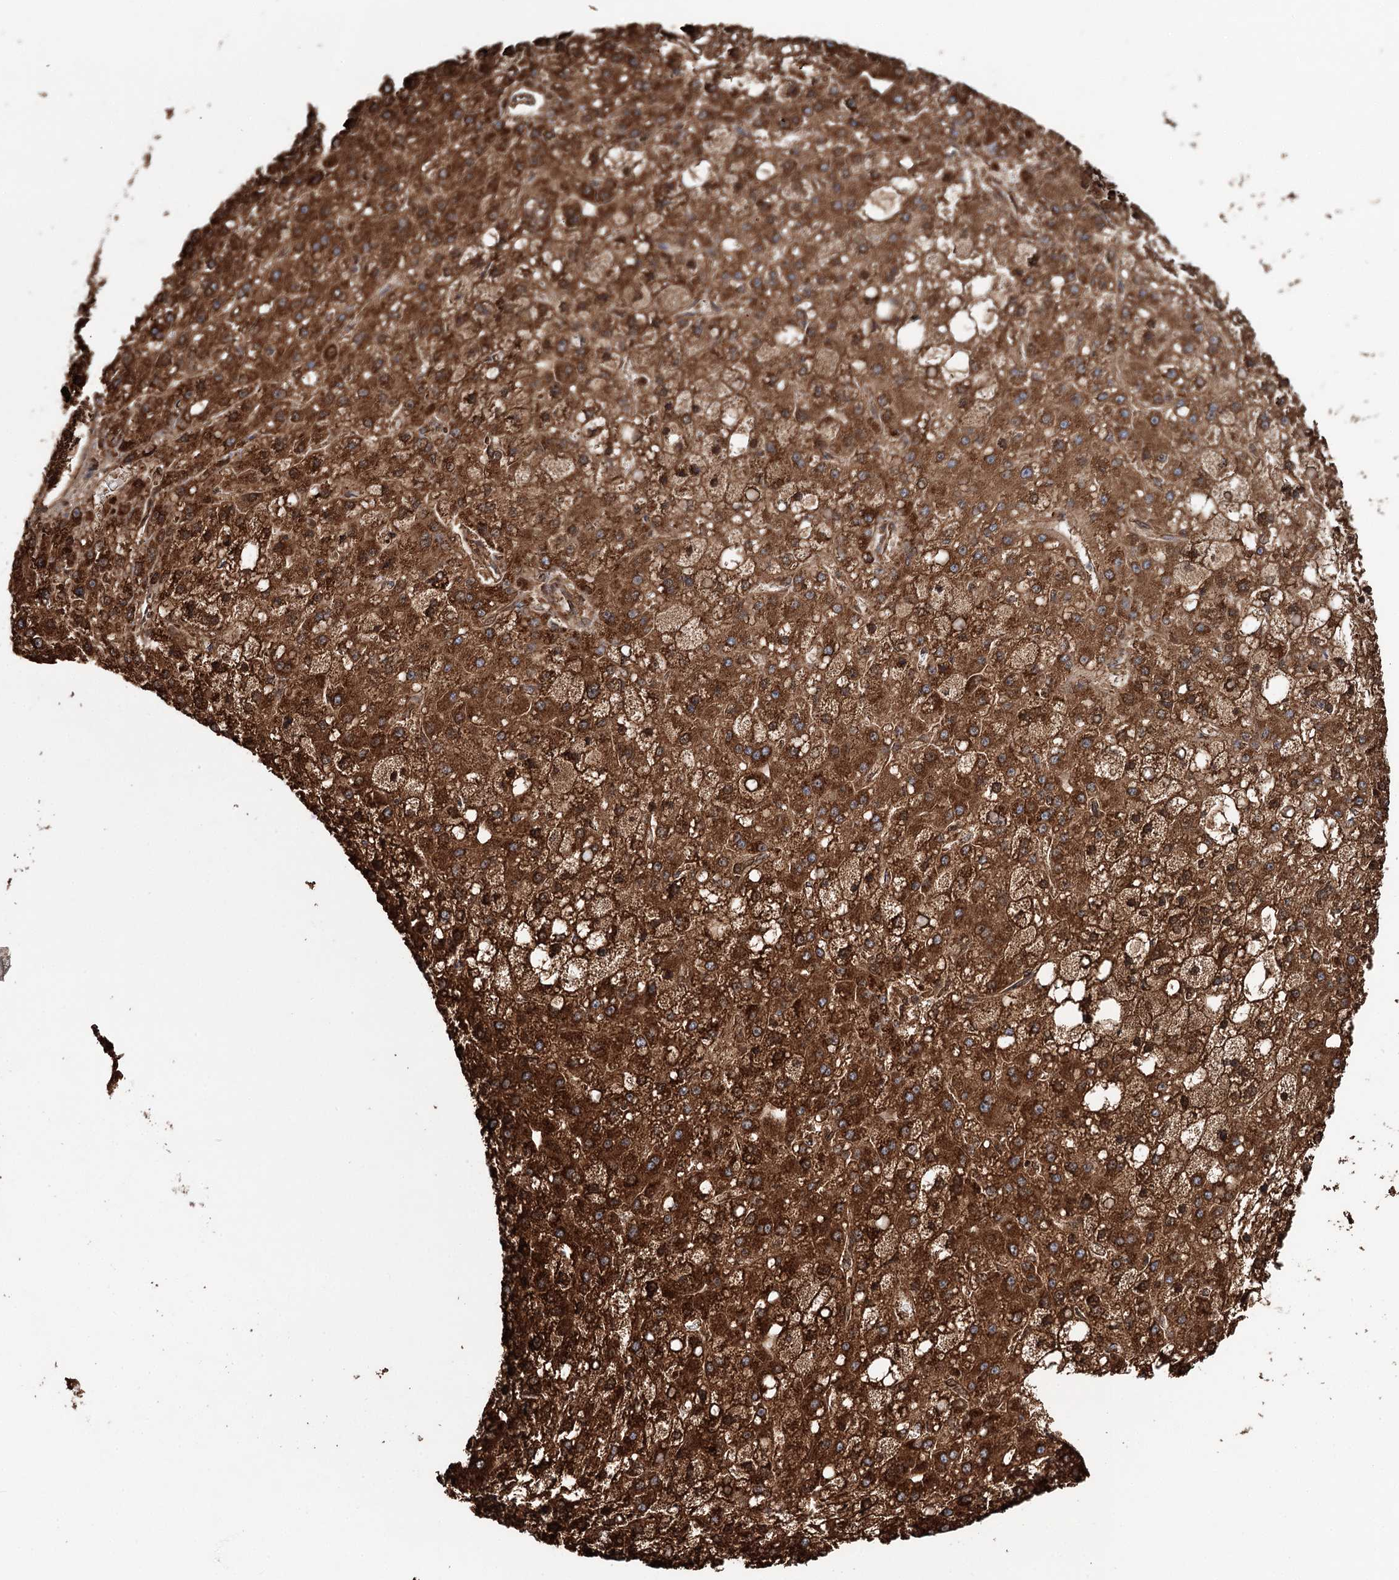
{"staining": {"intensity": "strong", "quantity": ">75%", "location": "cytoplasmic/membranous"}, "tissue": "liver cancer", "cell_type": "Tumor cells", "image_type": "cancer", "snomed": [{"axis": "morphology", "description": "Carcinoma, Hepatocellular, NOS"}, {"axis": "topography", "description": "Liver"}], "caption": "Human hepatocellular carcinoma (liver) stained with a brown dye displays strong cytoplasmic/membranous positive expression in approximately >75% of tumor cells.", "gene": "APH1A", "patient": {"sex": "male", "age": 67}}